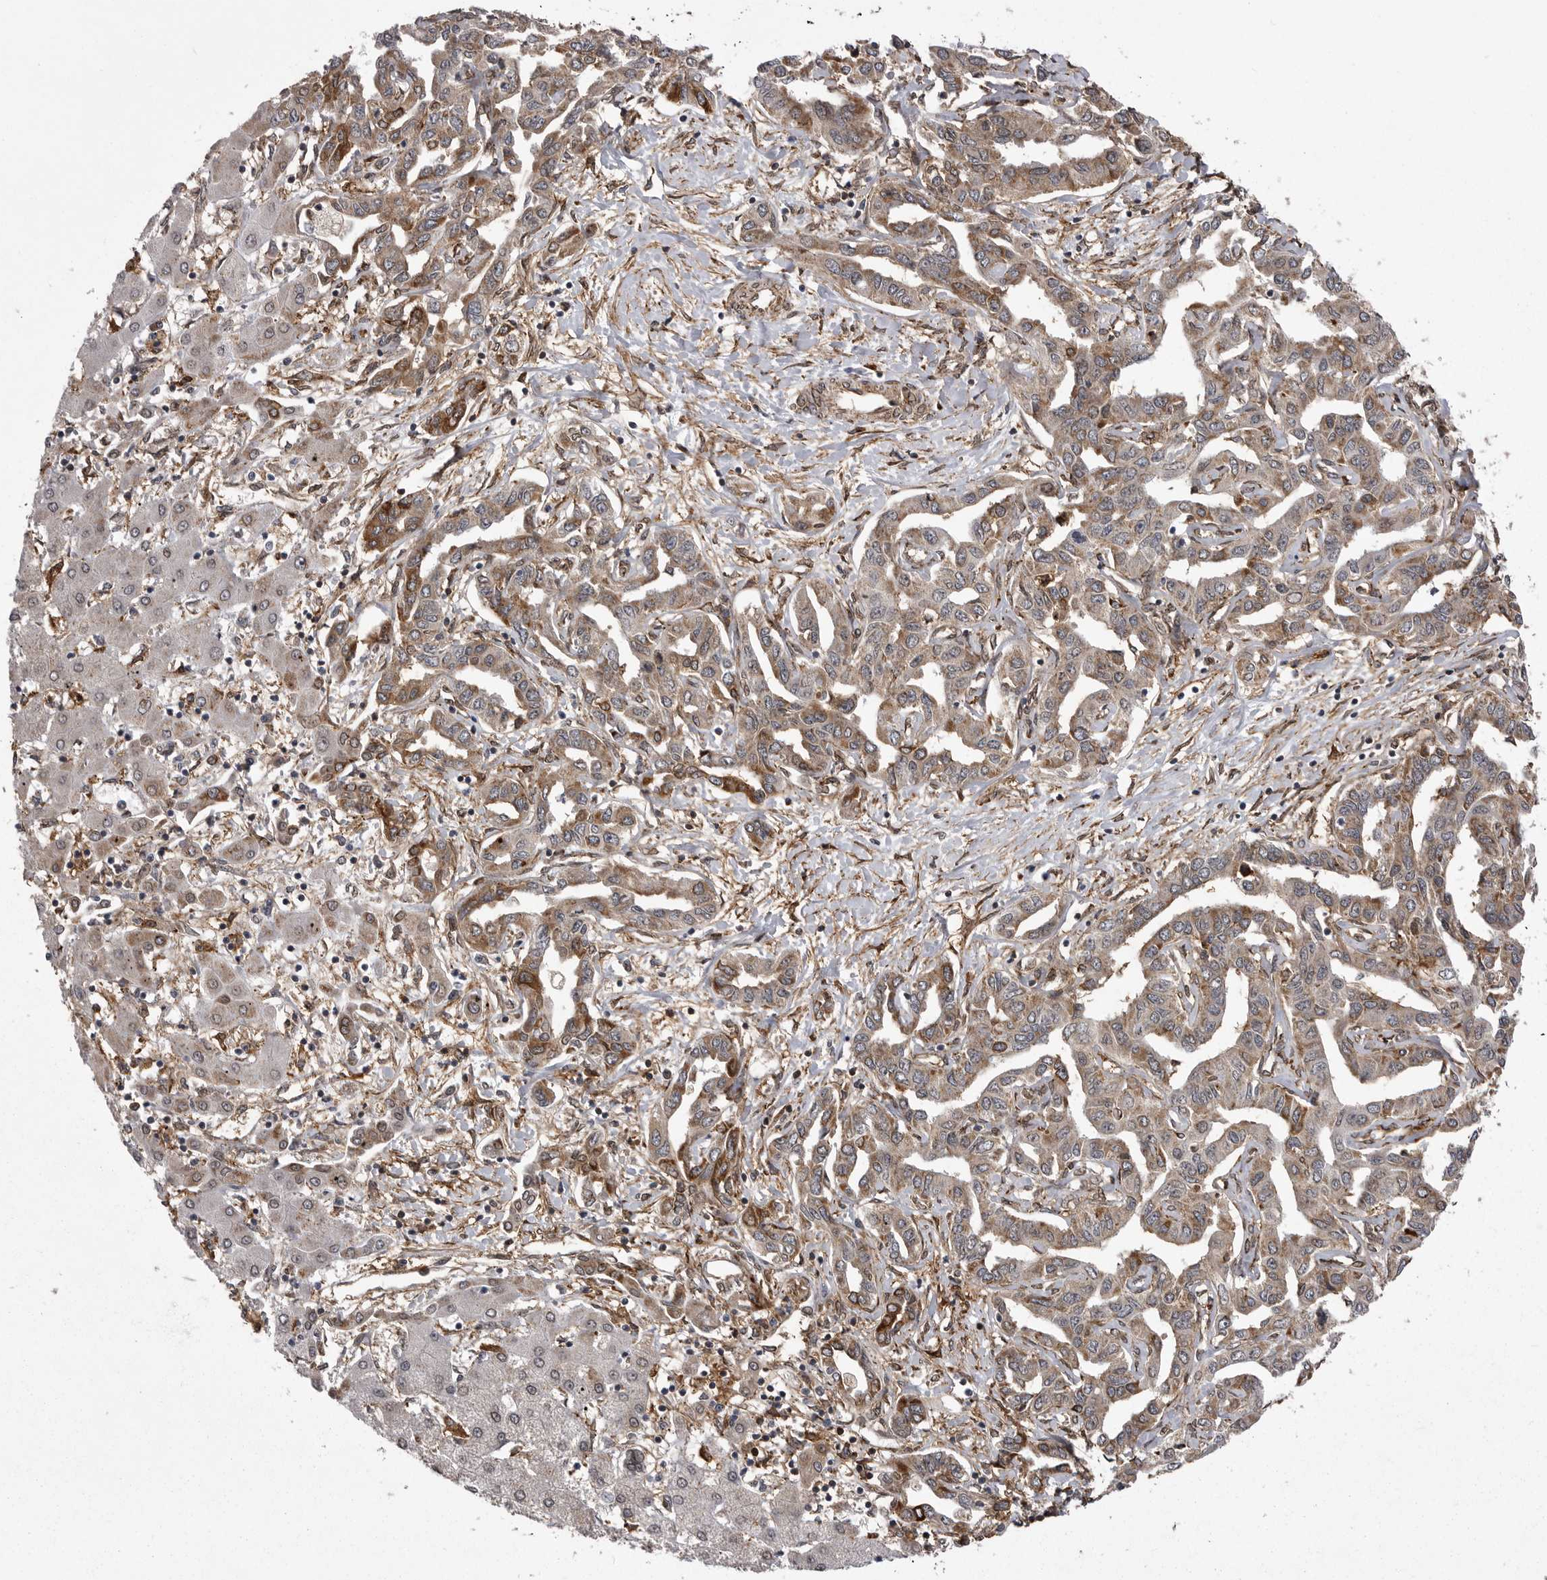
{"staining": {"intensity": "moderate", "quantity": ">75%", "location": "cytoplasmic/membranous"}, "tissue": "liver cancer", "cell_type": "Tumor cells", "image_type": "cancer", "snomed": [{"axis": "morphology", "description": "Cholangiocarcinoma"}, {"axis": "topography", "description": "Liver"}], "caption": "IHC of human liver cancer (cholangiocarcinoma) exhibits medium levels of moderate cytoplasmic/membranous staining in about >75% of tumor cells.", "gene": "ABL1", "patient": {"sex": "male", "age": 59}}